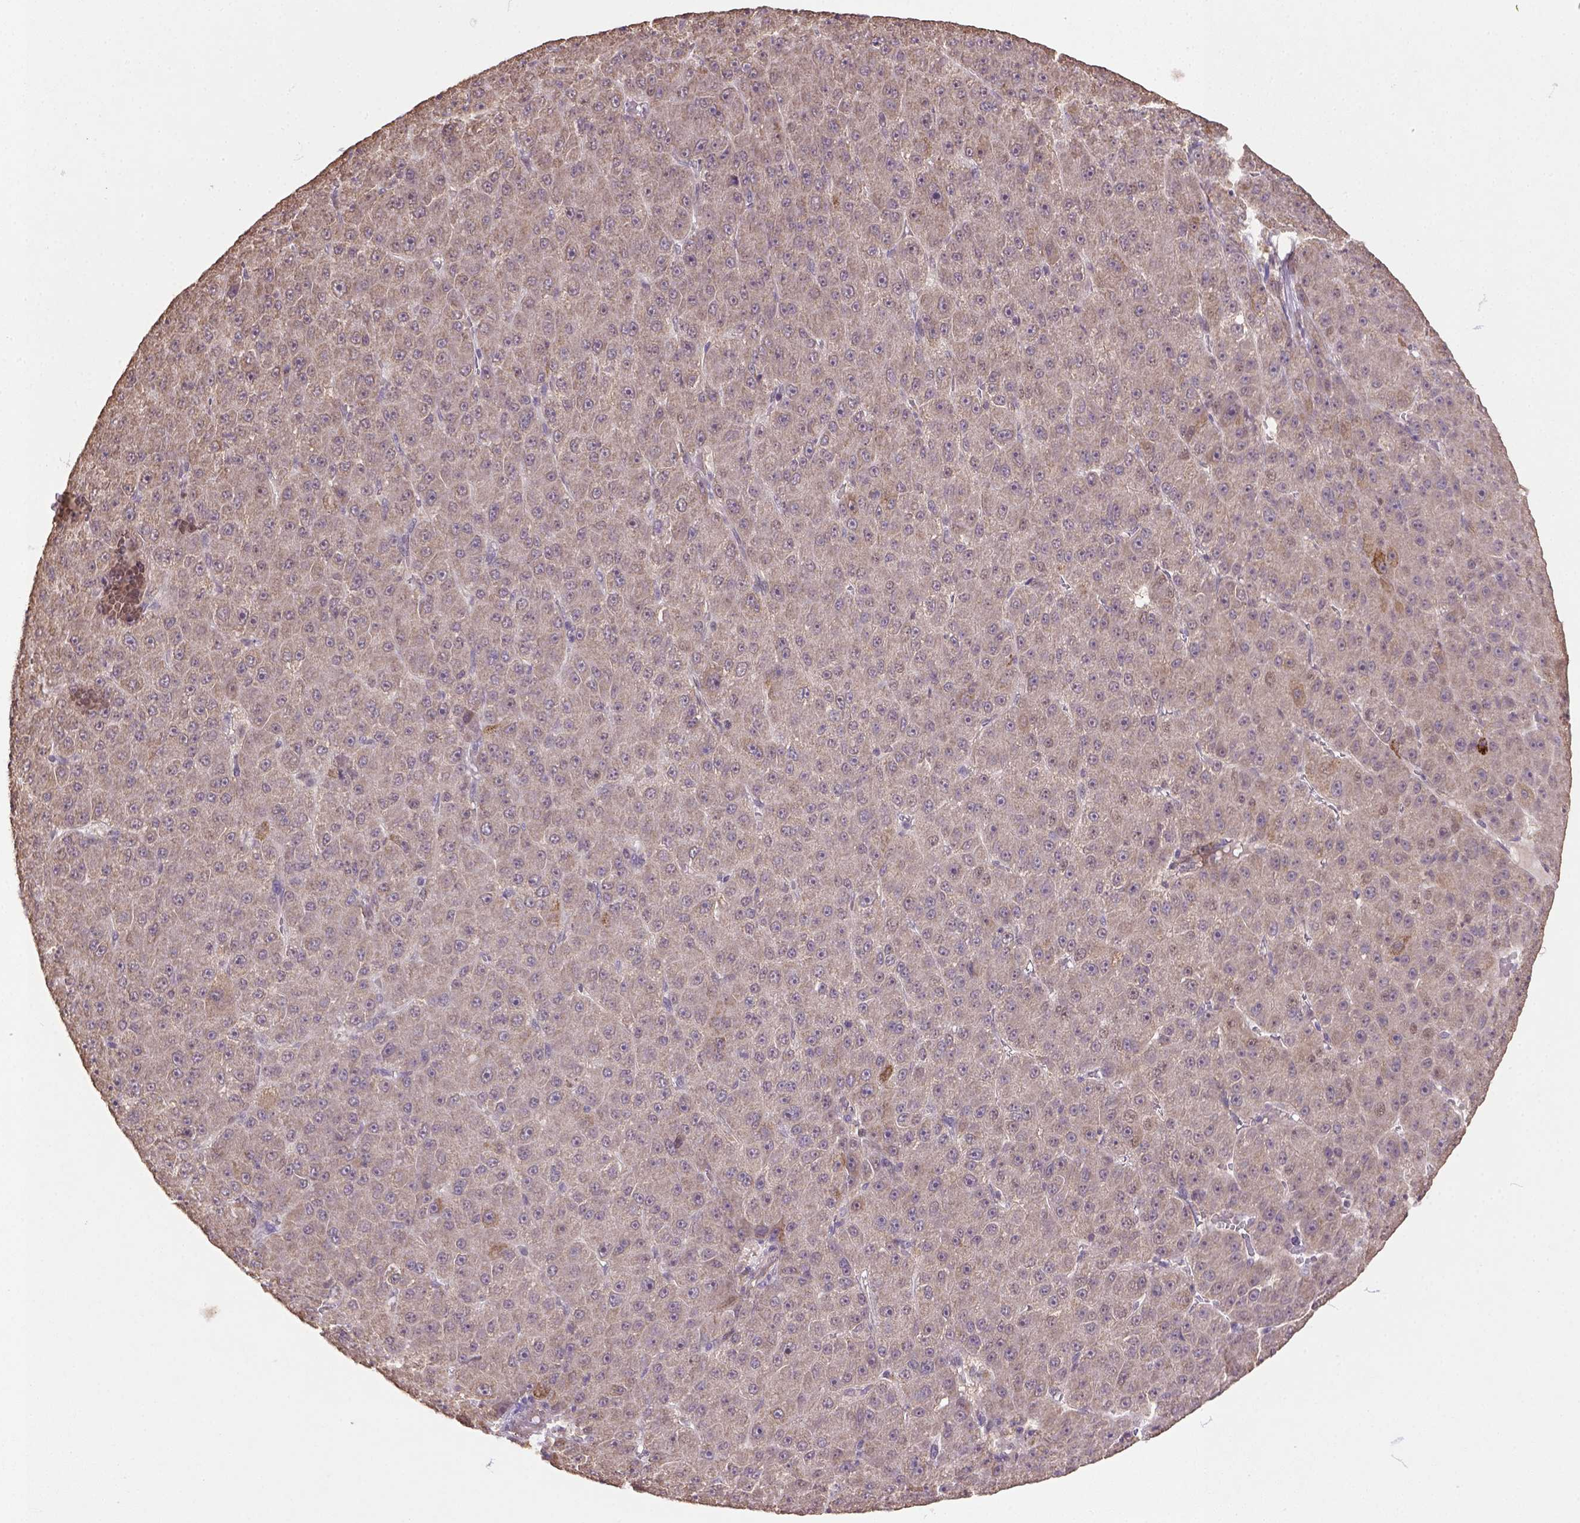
{"staining": {"intensity": "weak", "quantity": ">75%", "location": "cytoplasmic/membranous"}, "tissue": "liver cancer", "cell_type": "Tumor cells", "image_type": "cancer", "snomed": [{"axis": "morphology", "description": "Carcinoma, Hepatocellular, NOS"}, {"axis": "topography", "description": "Liver"}], "caption": "High-magnification brightfield microscopy of hepatocellular carcinoma (liver) stained with DAB (3,3'-diaminobenzidine) (brown) and counterstained with hematoxylin (blue). tumor cells exhibit weak cytoplasmic/membranous staining is appreciated in about>75% of cells.", "gene": "NUDT10", "patient": {"sex": "male", "age": 67}}